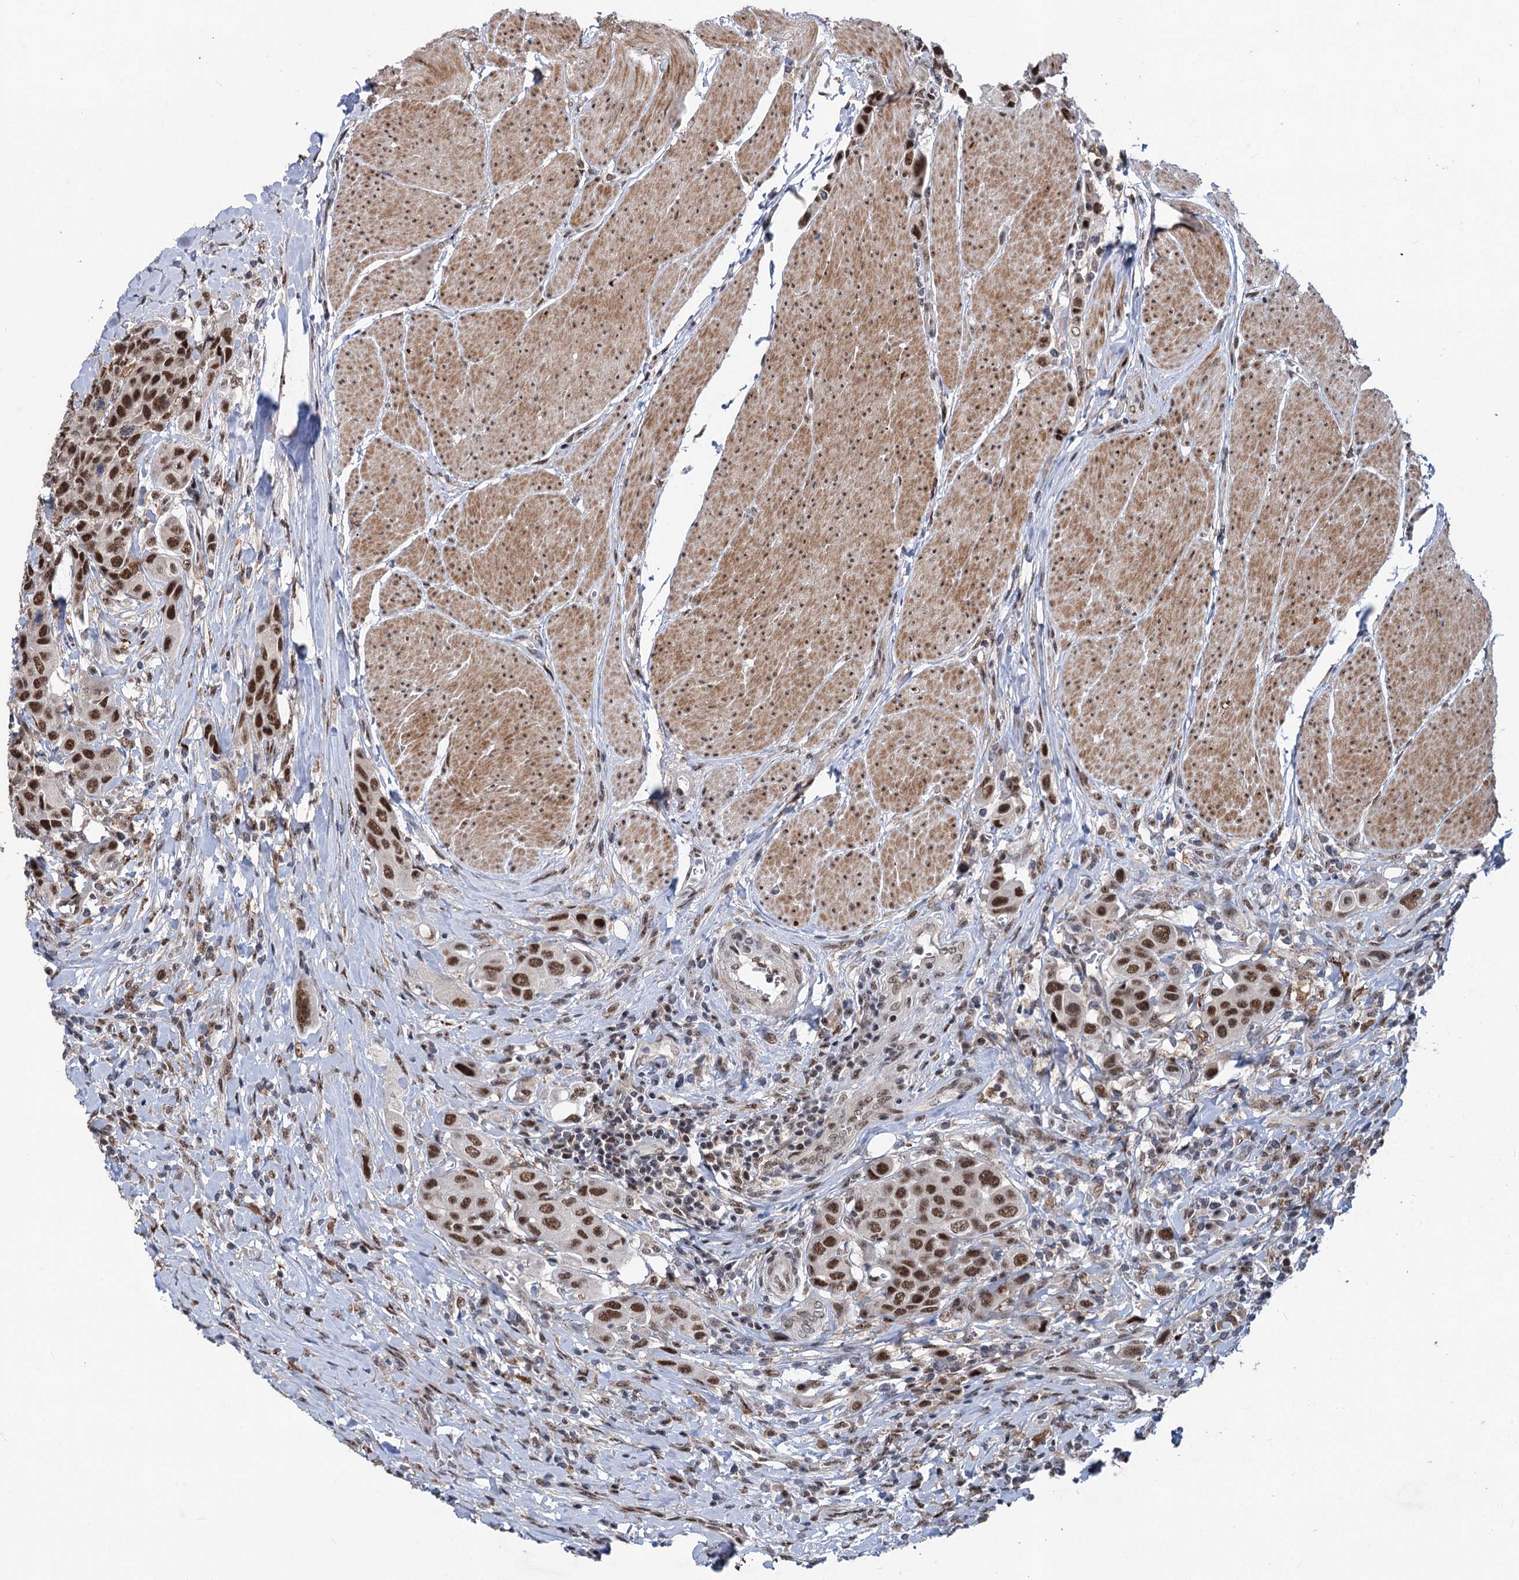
{"staining": {"intensity": "moderate", "quantity": ">75%", "location": "nuclear"}, "tissue": "urothelial cancer", "cell_type": "Tumor cells", "image_type": "cancer", "snomed": [{"axis": "morphology", "description": "Urothelial carcinoma, High grade"}, {"axis": "topography", "description": "Urinary bladder"}], "caption": "Immunohistochemistry (IHC) photomicrograph of high-grade urothelial carcinoma stained for a protein (brown), which exhibits medium levels of moderate nuclear positivity in about >75% of tumor cells.", "gene": "PHF8", "patient": {"sex": "male", "age": 50}}